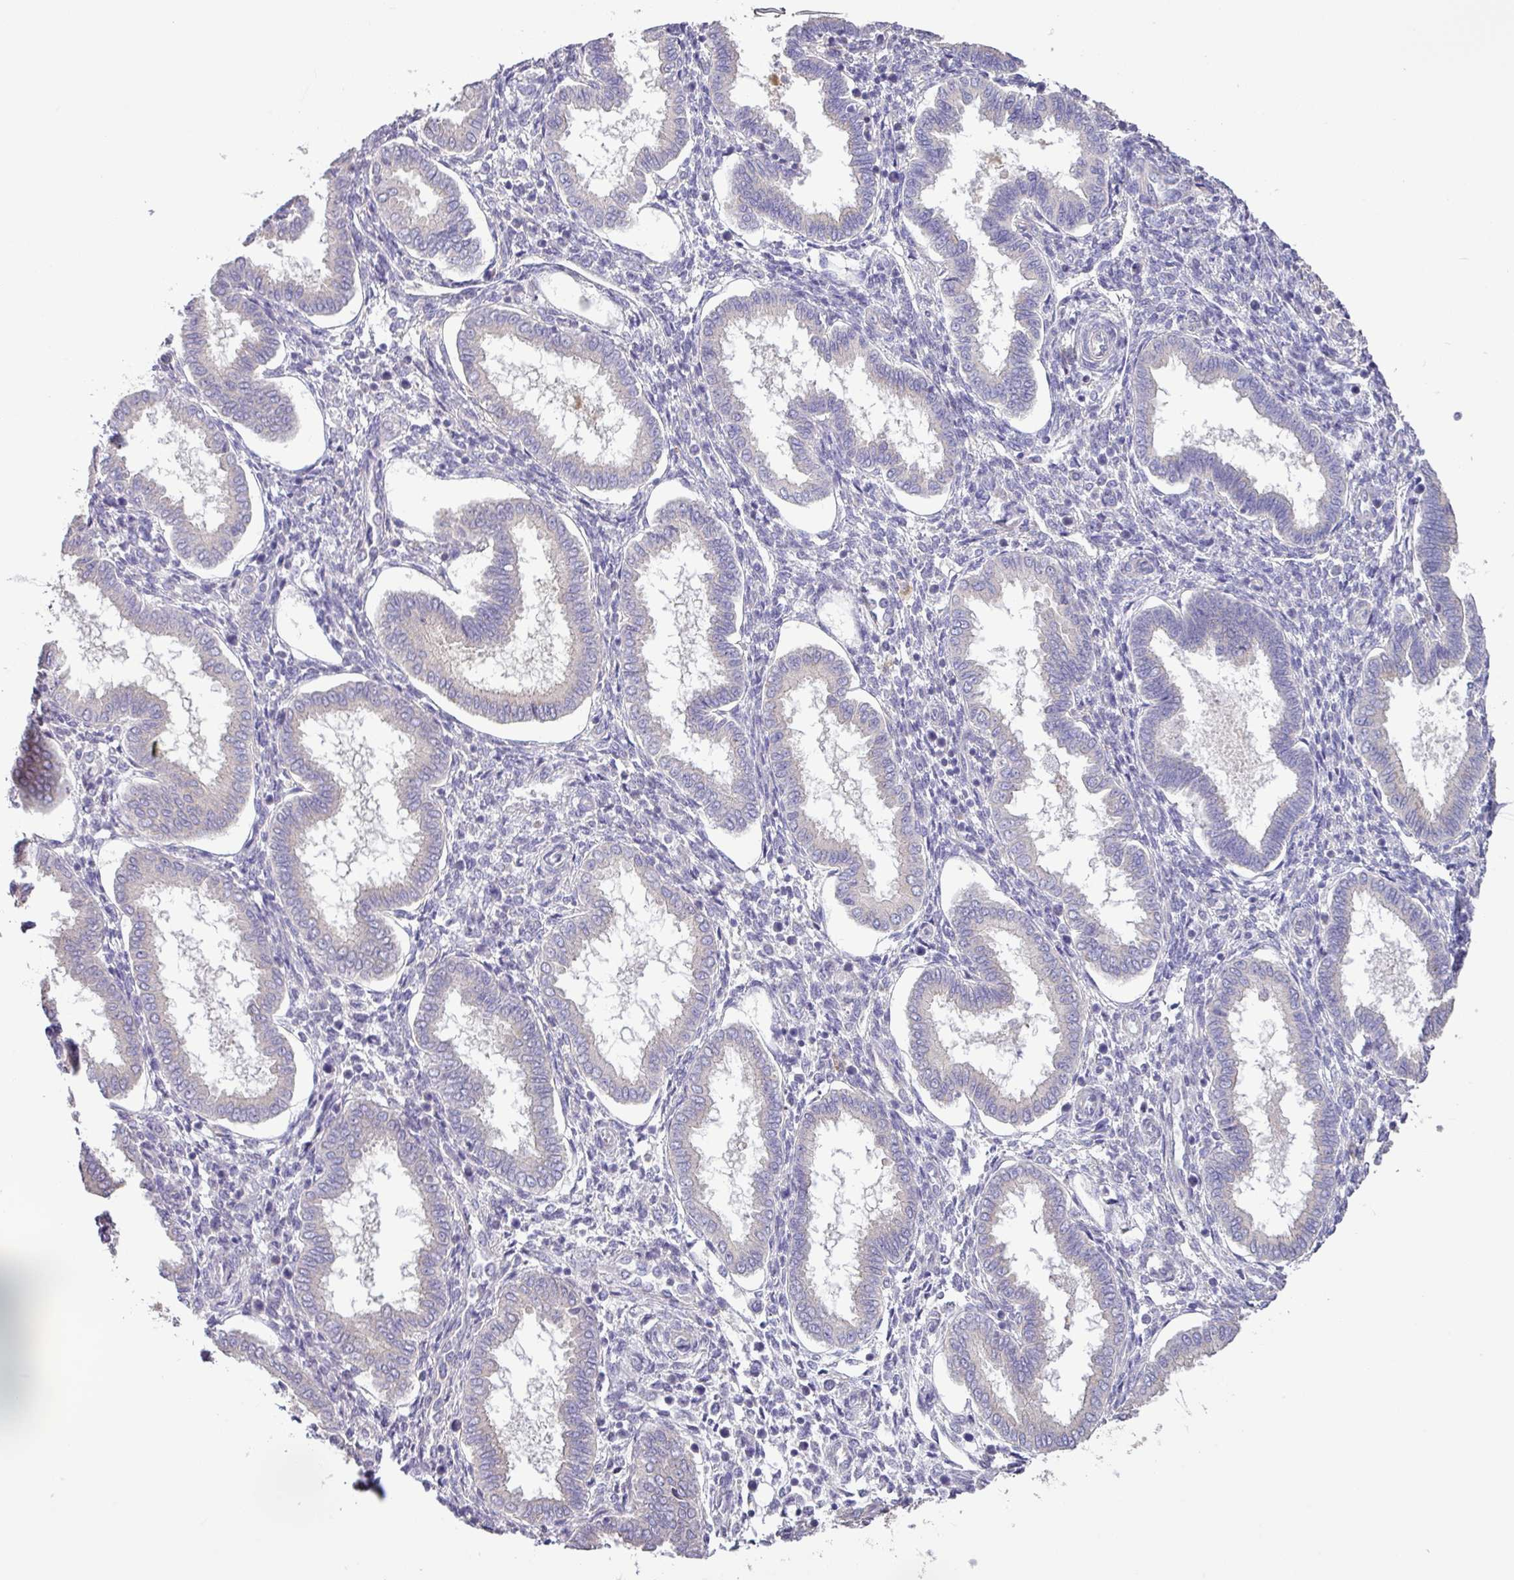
{"staining": {"intensity": "negative", "quantity": "none", "location": "none"}, "tissue": "endometrium", "cell_type": "Cells in endometrial stroma", "image_type": "normal", "snomed": [{"axis": "morphology", "description": "Normal tissue, NOS"}, {"axis": "topography", "description": "Endometrium"}], "caption": "DAB (3,3'-diaminobenzidine) immunohistochemical staining of normal endometrium displays no significant expression in cells in endometrial stroma.", "gene": "GALNT12", "patient": {"sex": "female", "age": 24}}